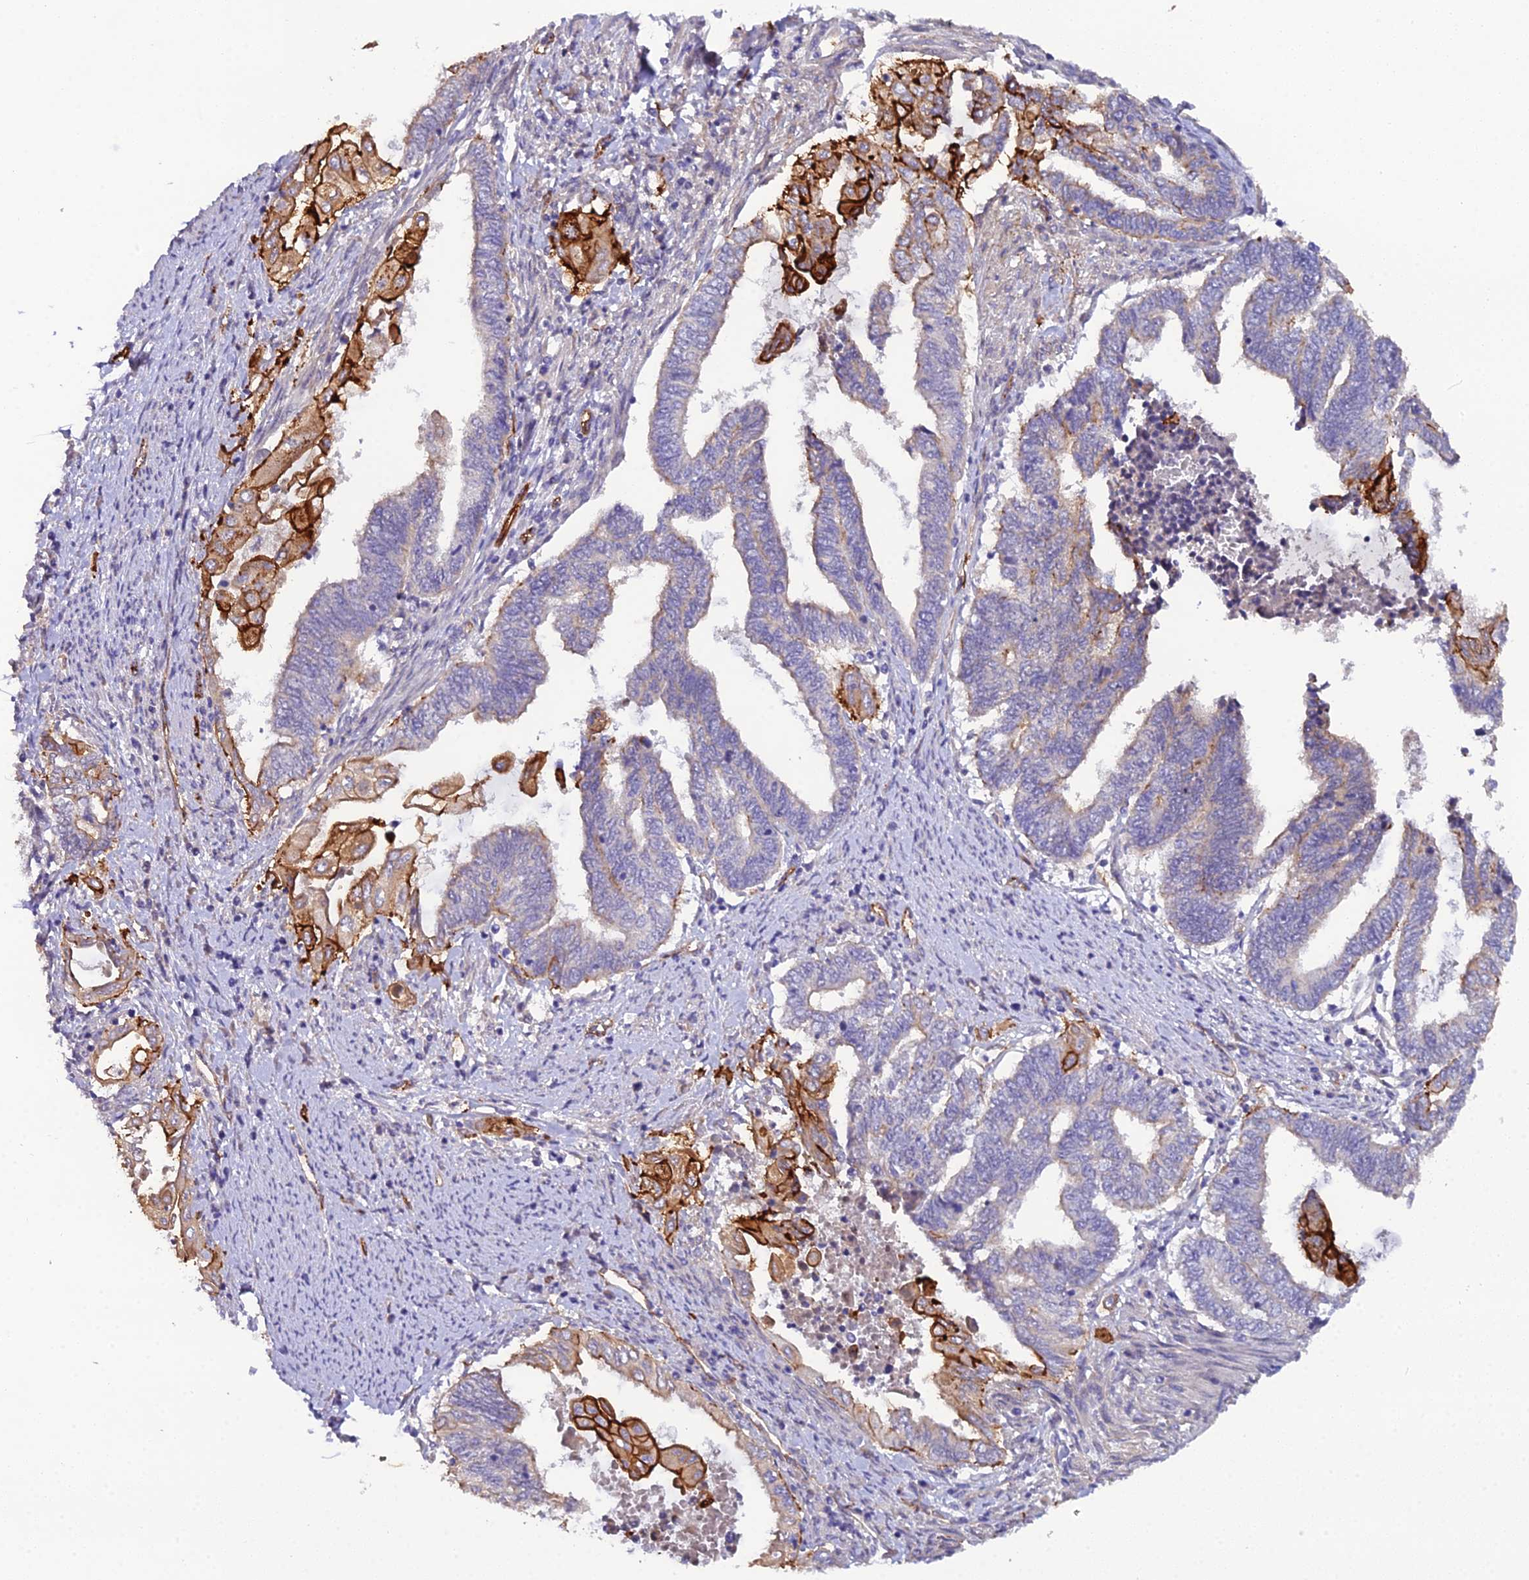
{"staining": {"intensity": "strong", "quantity": "<25%", "location": "cytoplasmic/membranous"}, "tissue": "endometrial cancer", "cell_type": "Tumor cells", "image_type": "cancer", "snomed": [{"axis": "morphology", "description": "Adenocarcinoma, NOS"}, {"axis": "topography", "description": "Uterus"}, {"axis": "topography", "description": "Endometrium"}], "caption": "A high-resolution photomicrograph shows immunohistochemistry staining of endometrial cancer (adenocarcinoma), which exhibits strong cytoplasmic/membranous staining in about <25% of tumor cells.", "gene": "CFAP47", "patient": {"sex": "female", "age": 70}}